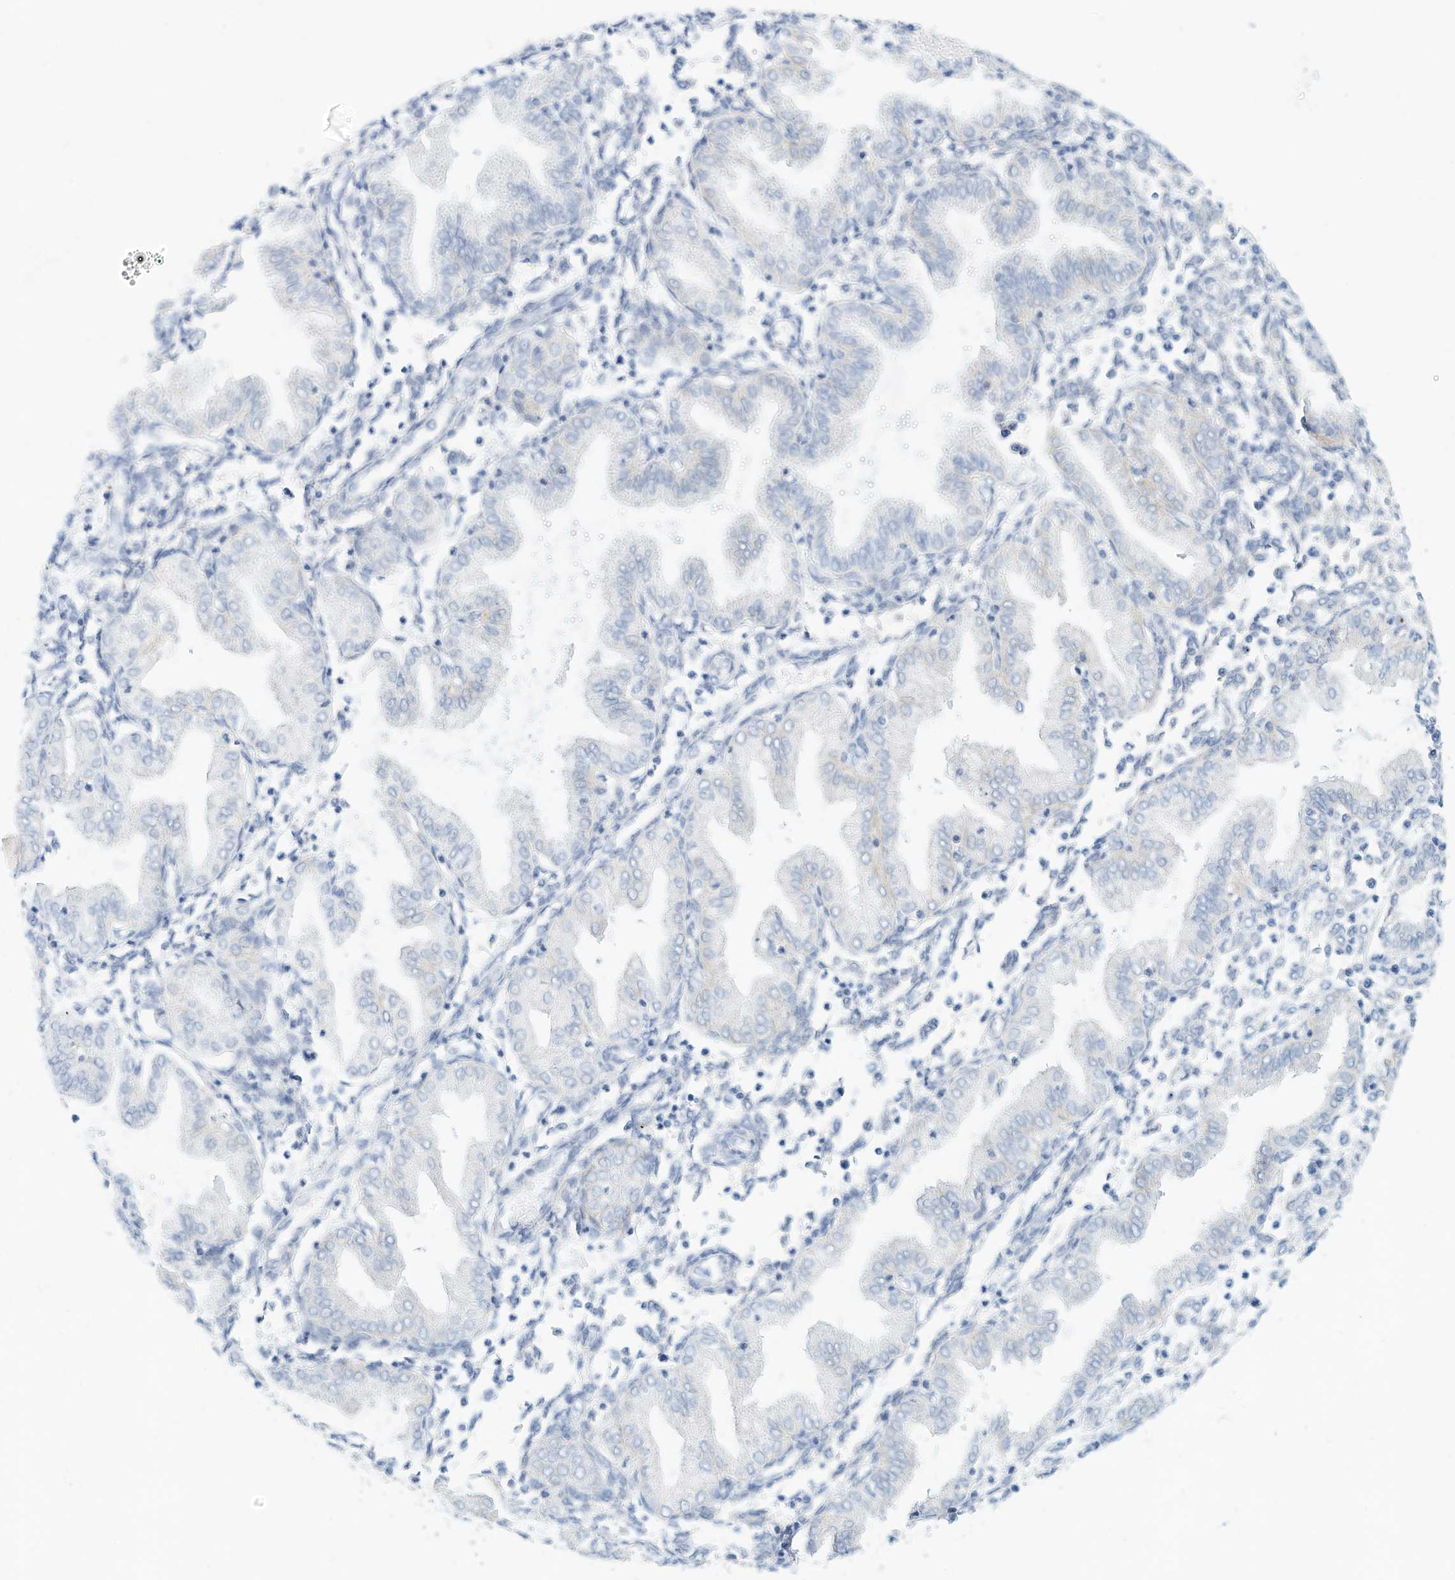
{"staining": {"intensity": "negative", "quantity": "none", "location": "none"}, "tissue": "endometrium", "cell_type": "Cells in endometrial stroma", "image_type": "normal", "snomed": [{"axis": "morphology", "description": "Normal tissue, NOS"}, {"axis": "topography", "description": "Endometrium"}], "caption": "The photomicrograph displays no significant positivity in cells in endometrial stroma of endometrium. (Stains: DAB (3,3'-diaminobenzidine) immunohistochemistry (IHC) with hematoxylin counter stain, Microscopy: brightfield microscopy at high magnification).", "gene": "SPOCD1", "patient": {"sex": "female", "age": 53}}